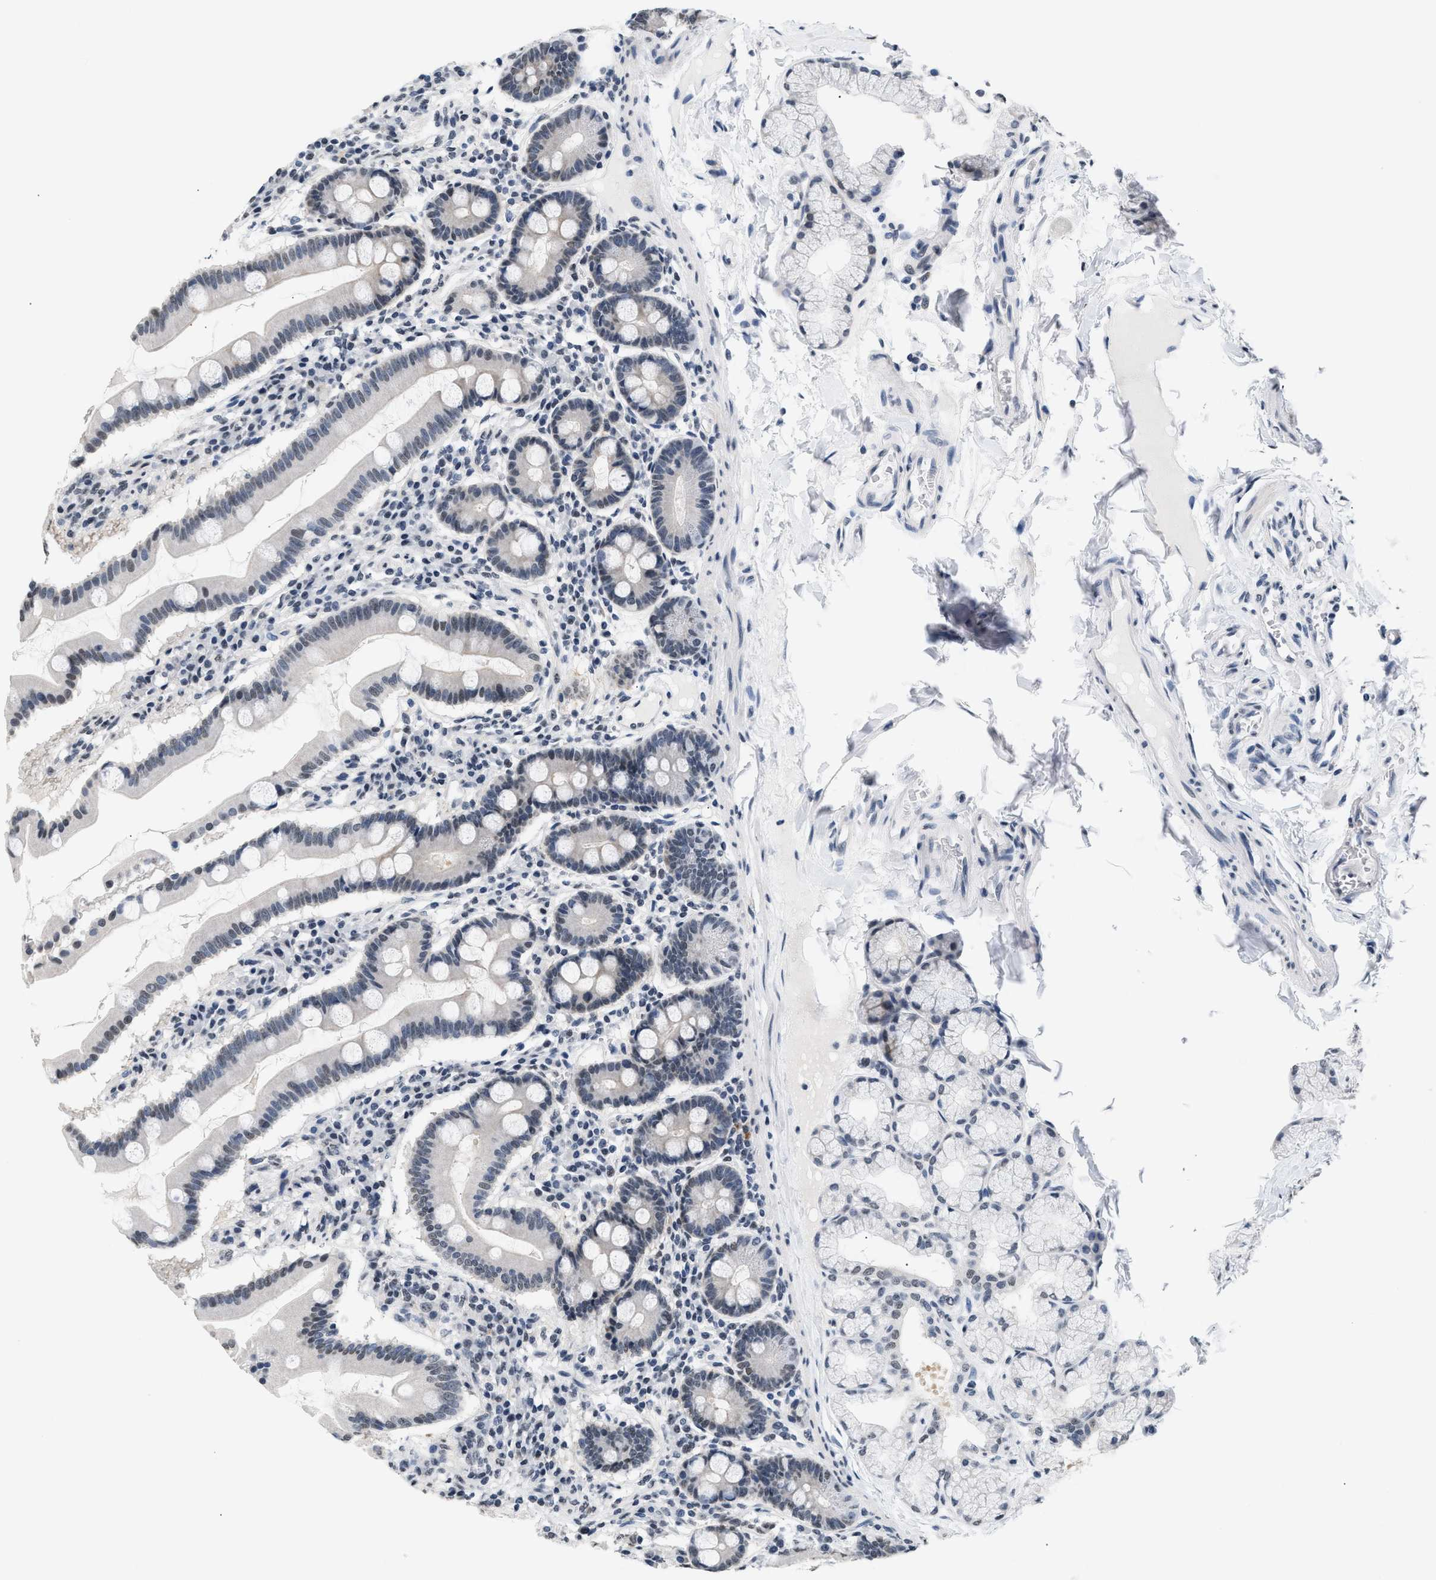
{"staining": {"intensity": "moderate", "quantity": "<25%", "location": "cytoplasmic/membranous,nuclear"}, "tissue": "duodenum", "cell_type": "Glandular cells", "image_type": "normal", "snomed": [{"axis": "morphology", "description": "Normal tissue, NOS"}, {"axis": "topography", "description": "Duodenum"}], "caption": "The histopathology image displays staining of benign duodenum, revealing moderate cytoplasmic/membranous,nuclear protein positivity (brown color) within glandular cells.", "gene": "RAF1", "patient": {"sex": "male", "age": 50}}